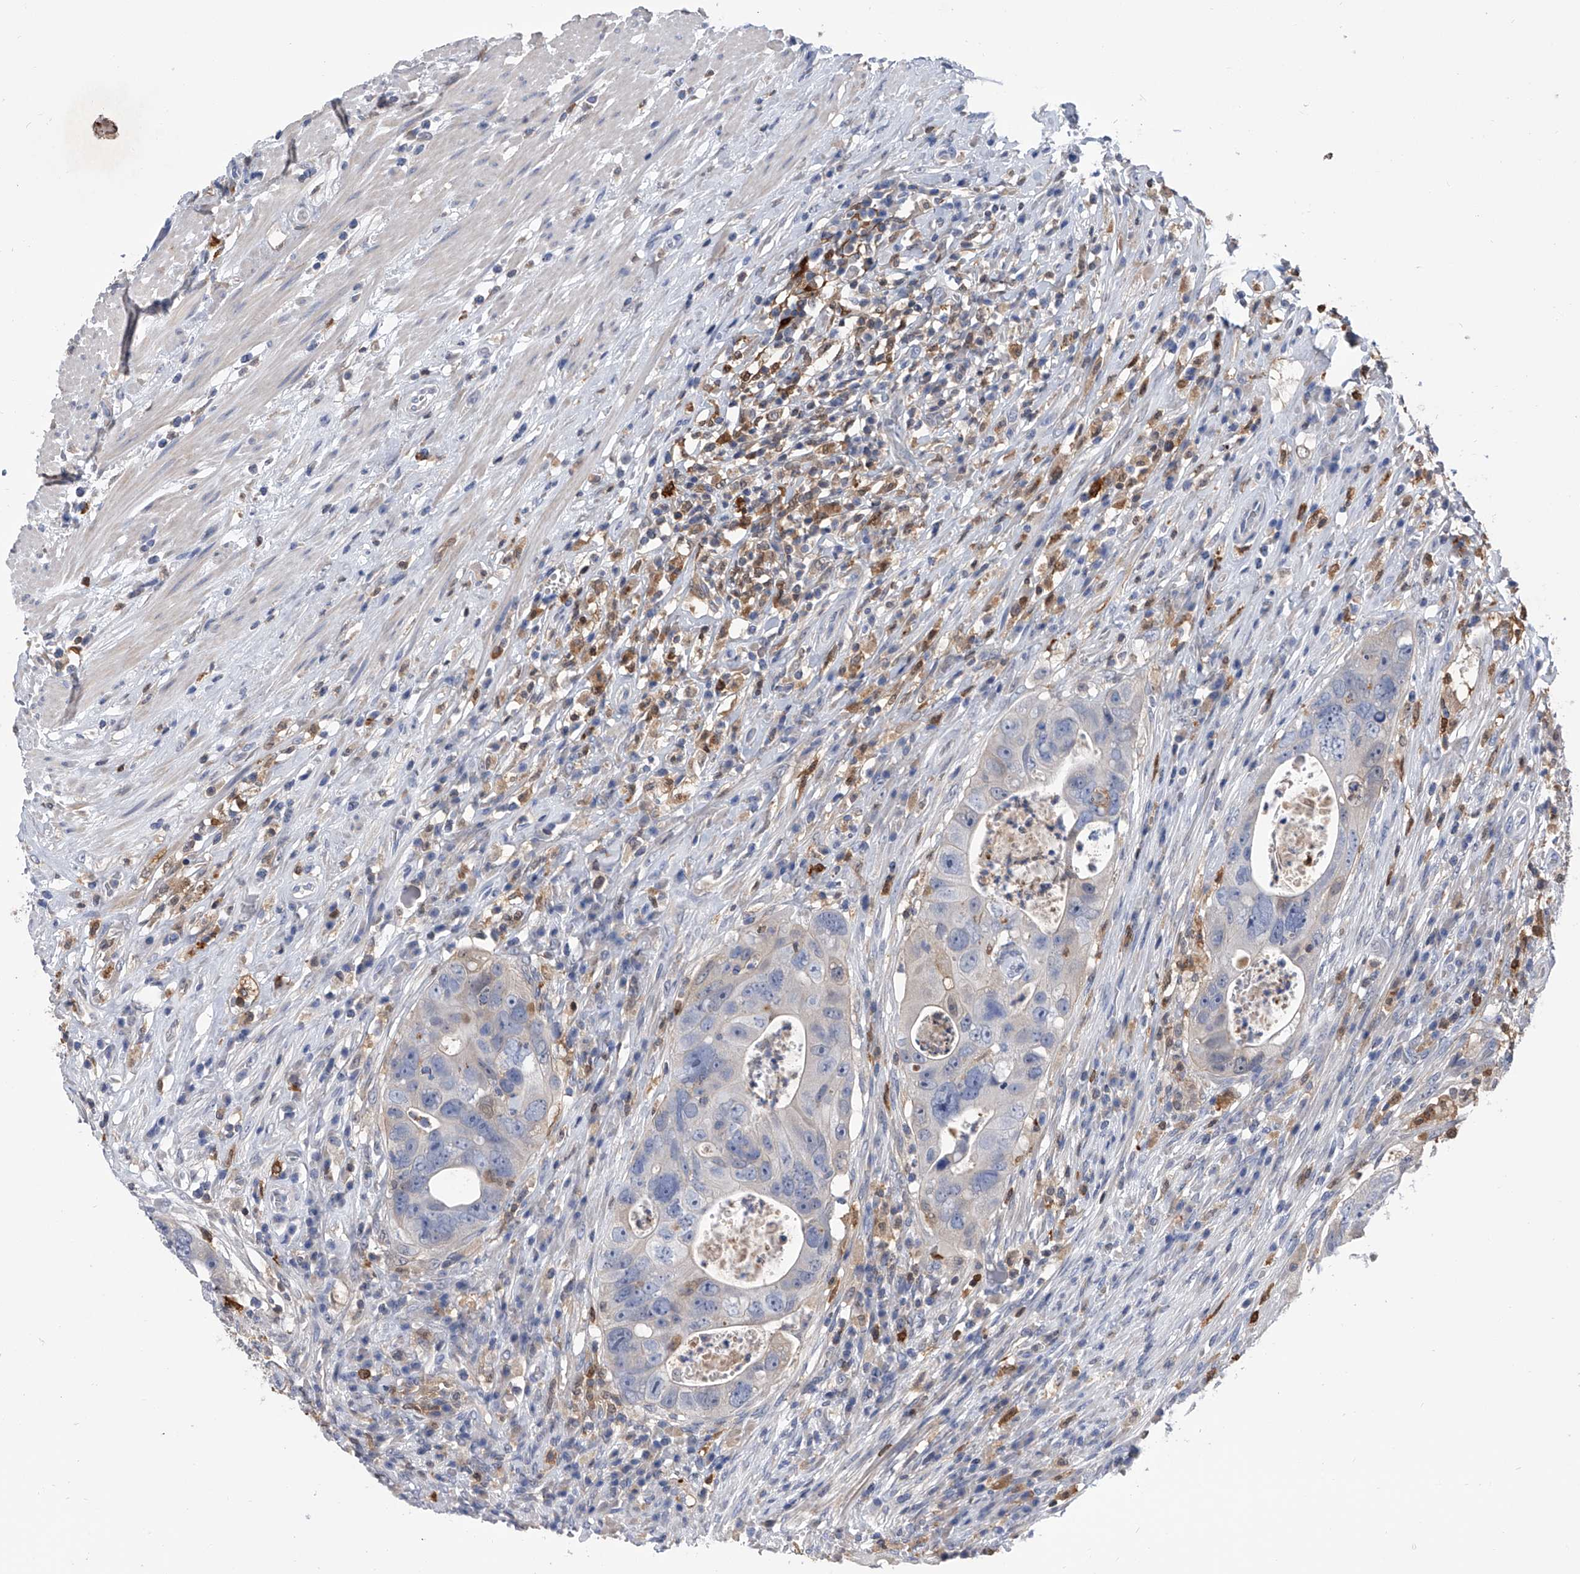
{"staining": {"intensity": "negative", "quantity": "none", "location": "none"}, "tissue": "colorectal cancer", "cell_type": "Tumor cells", "image_type": "cancer", "snomed": [{"axis": "morphology", "description": "Adenocarcinoma, NOS"}, {"axis": "topography", "description": "Rectum"}], "caption": "IHC micrograph of human colorectal adenocarcinoma stained for a protein (brown), which displays no positivity in tumor cells.", "gene": "SERPINB9", "patient": {"sex": "male", "age": 59}}